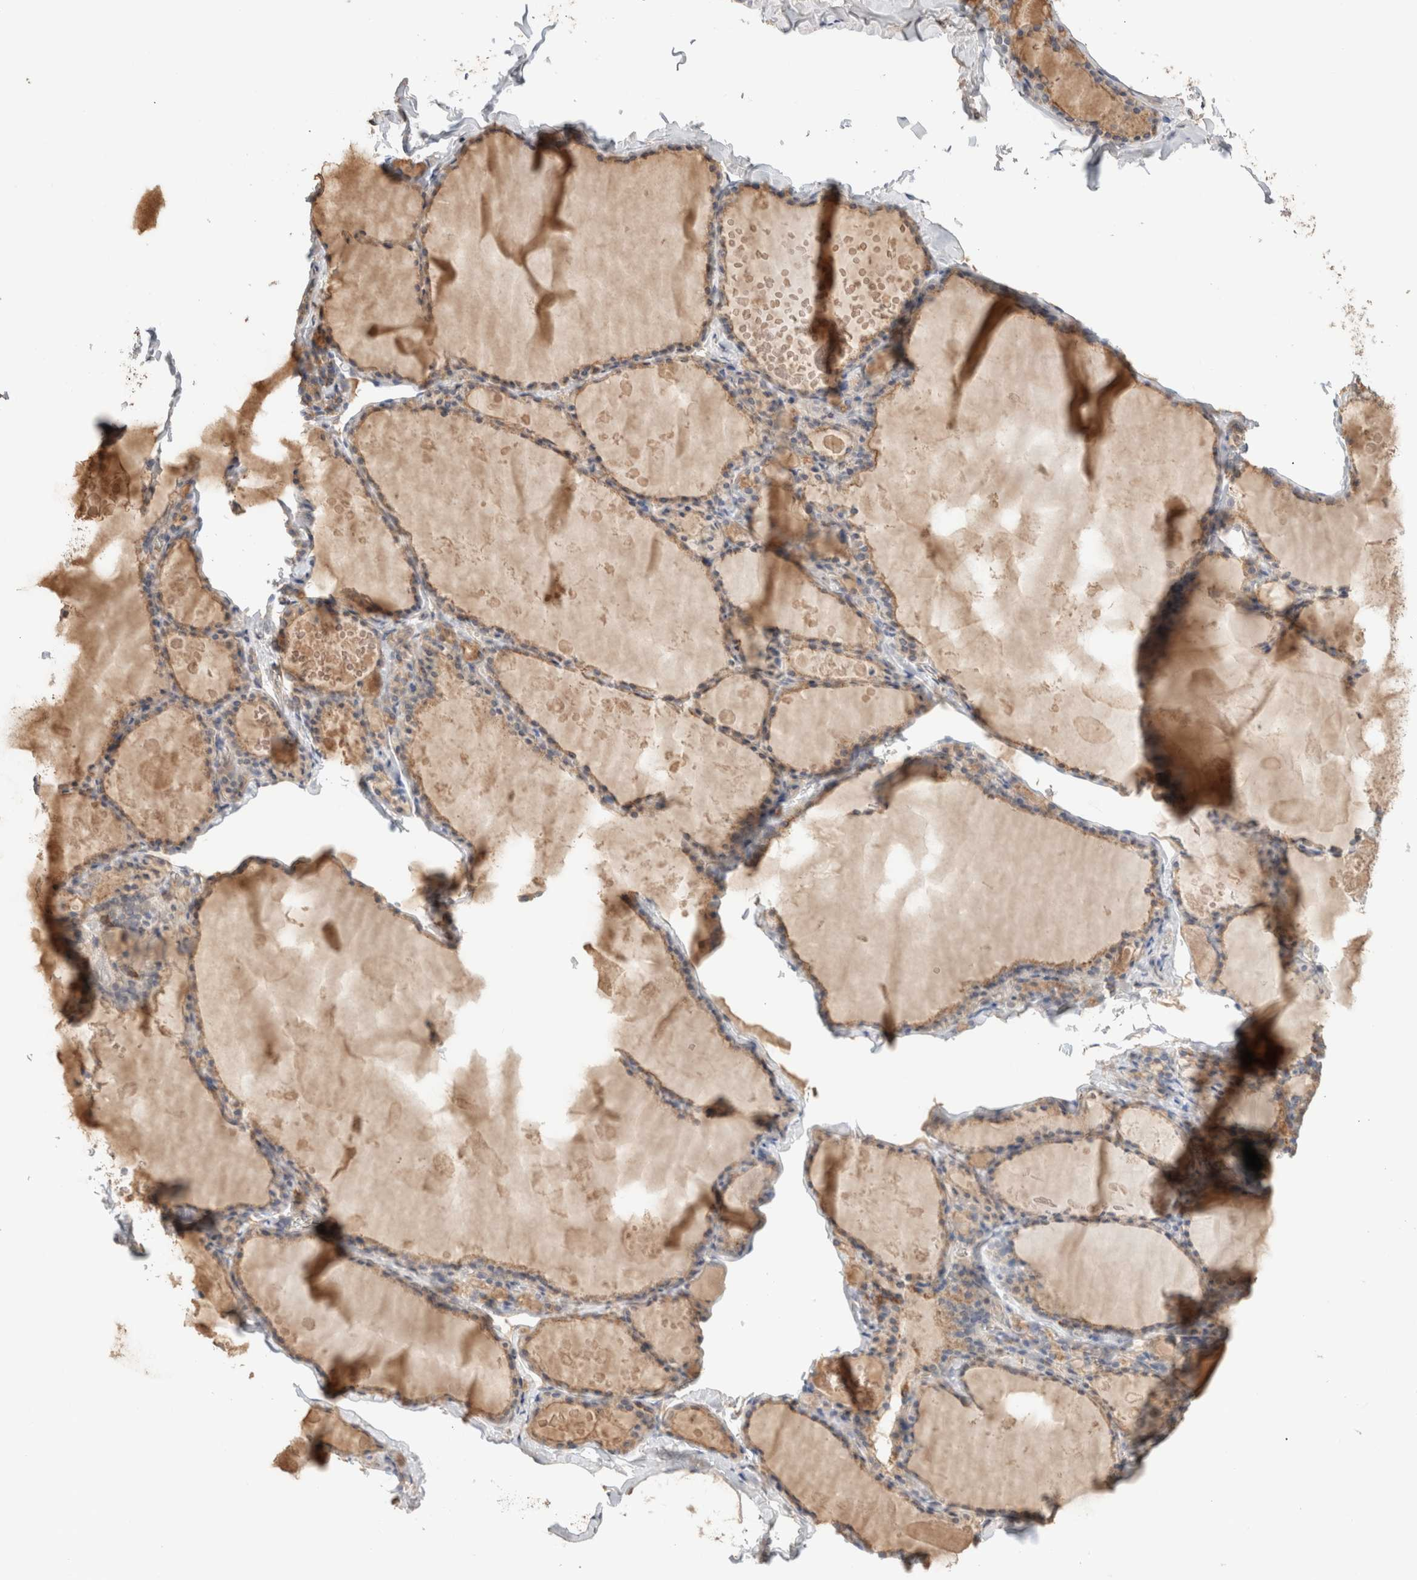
{"staining": {"intensity": "weak", "quantity": ">75%", "location": "cytoplasmic/membranous"}, "tissue": "thyroid gland", "cell_type": "Glandular cells", "image_type": "normal", "snomed": [{"axis": "morphology", "description": "Normal tissue, NOS"}, {"axis": "topography", "description": "Thyroid gland"}], "caption": "Benign thyroid gland shows weak cytoplasmic/membranous expression in approximately >75% of glandular cells.", "gene": "CFAP418", "patient": {"sex": "male", "age": 56}}